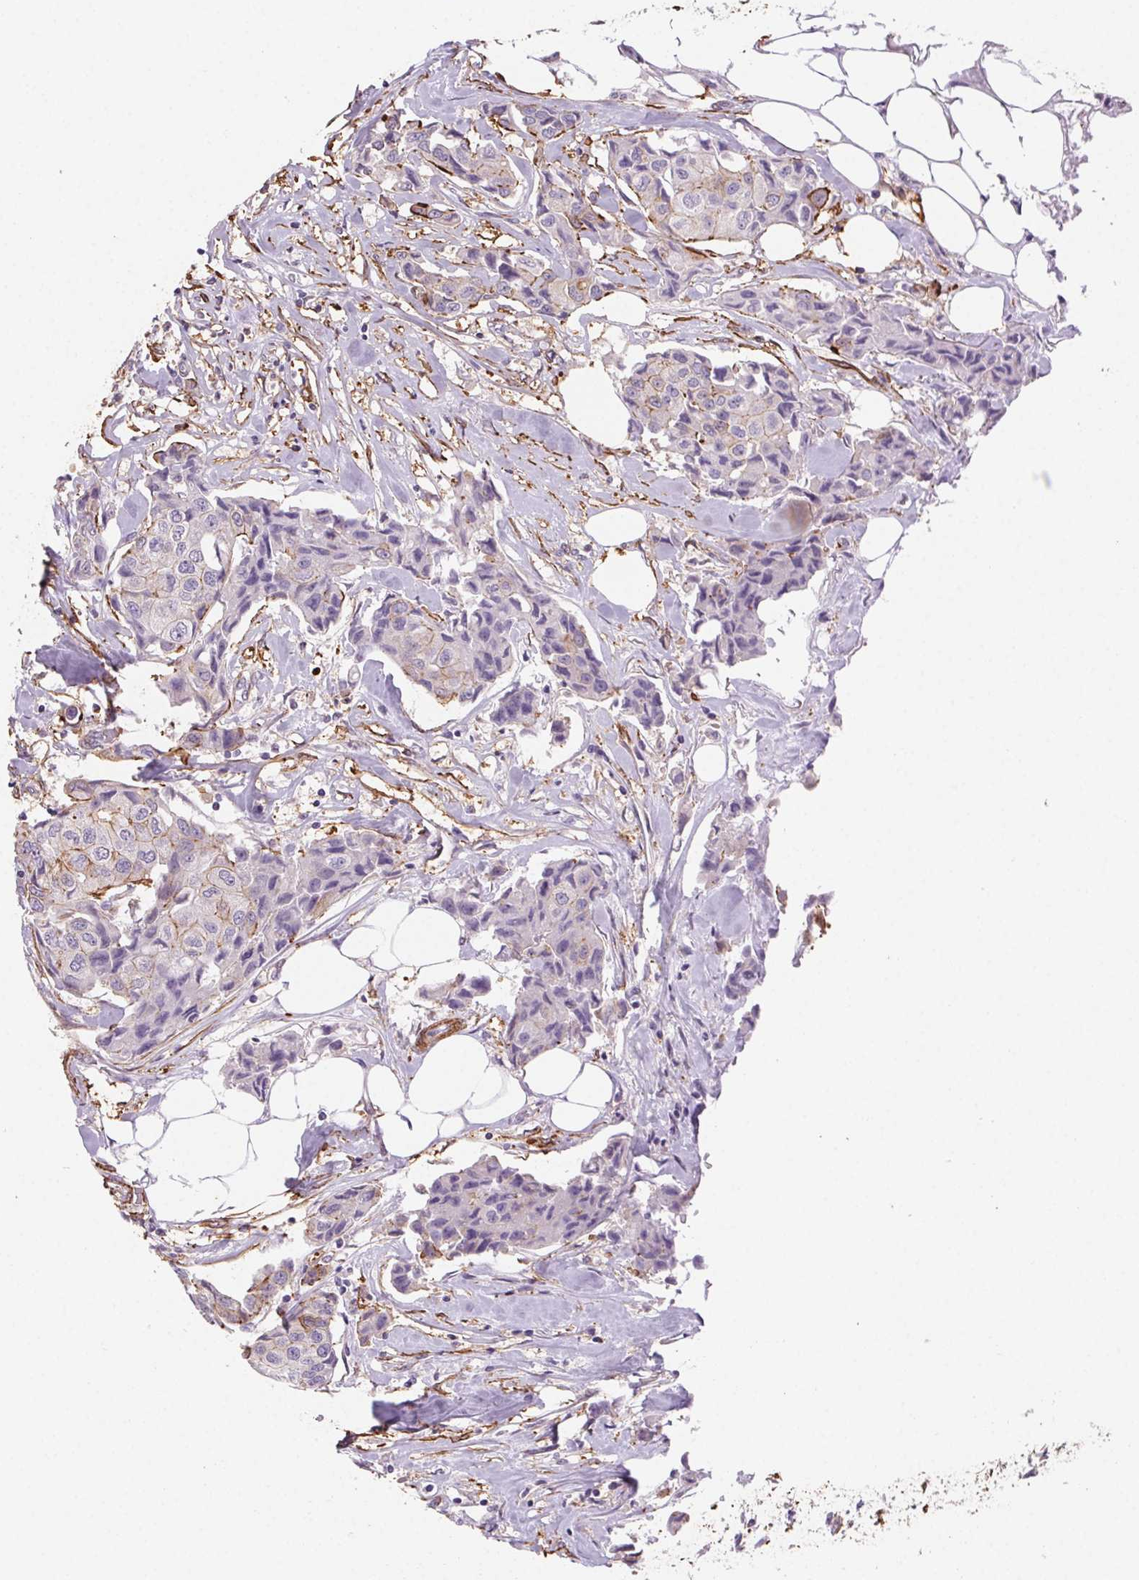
{"staining": {"intensity": "weak", "quantity": "<25%", "location": "cytoplasmic/membranous"}, "tissue": "breast cancer", "cell_type": "Tumor cells", "image_type": "cancer", "snomed": [{"axis": "morphology", "description": "Duct carcinoma"}, {"axis": "topography", "description": "Breast"}, {"axis": "topography", "description": "Lymph node"}], "caption": "A high-resolution photomicrograph shows immunohistochemistry staining of intraductal carcinoma (breast), which exhibits no significant expression in tumor cells.", "gene": "GPX8", "patient": {"sex": "female", "age": 80}}